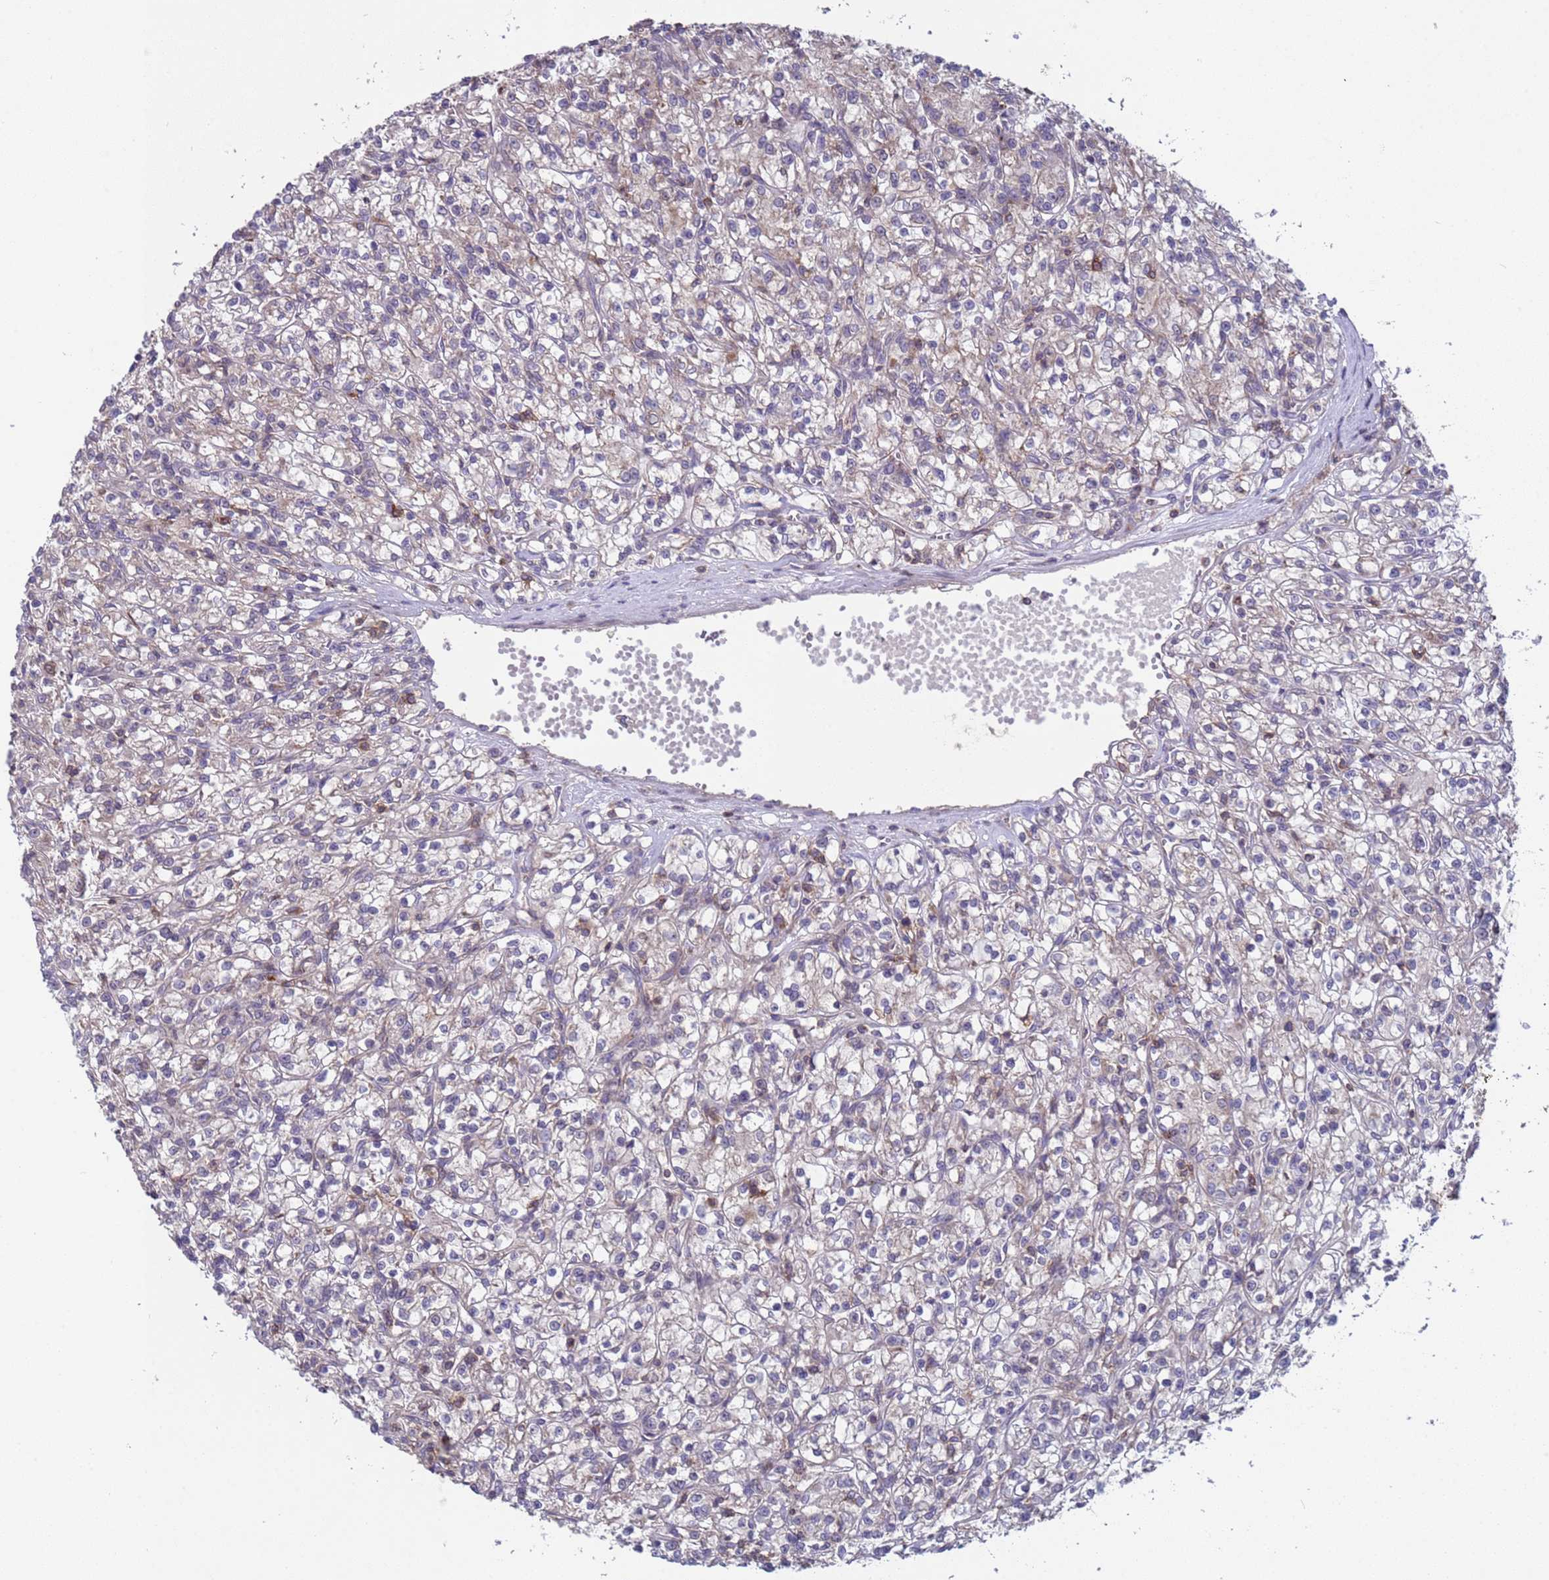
{"staining": {"intensity": "weak", "quantity": "<25%", "location": "cytoplasmic/membranous"}, "tissue": "renal cancer", "cell_type": "Tumor cells", "image_type": "cancer", "snomed": [{"axis": "morphology", "description": "Adenocarcinoma, NOS"}, {"axis": "topography", "description": "Kidney"}], "caption": "This histopathology image is of renal adenocarcinoma stained with immunohistochemistry (IHC) to label a protein in brown with the nuclei are counter-stained blue. There is no staining in tumor cells. (DAB immunohistochemistry with hematoxylin counter stain).", "gene": "ACAD8", "patient": {"sex": "female", "age": 59}}